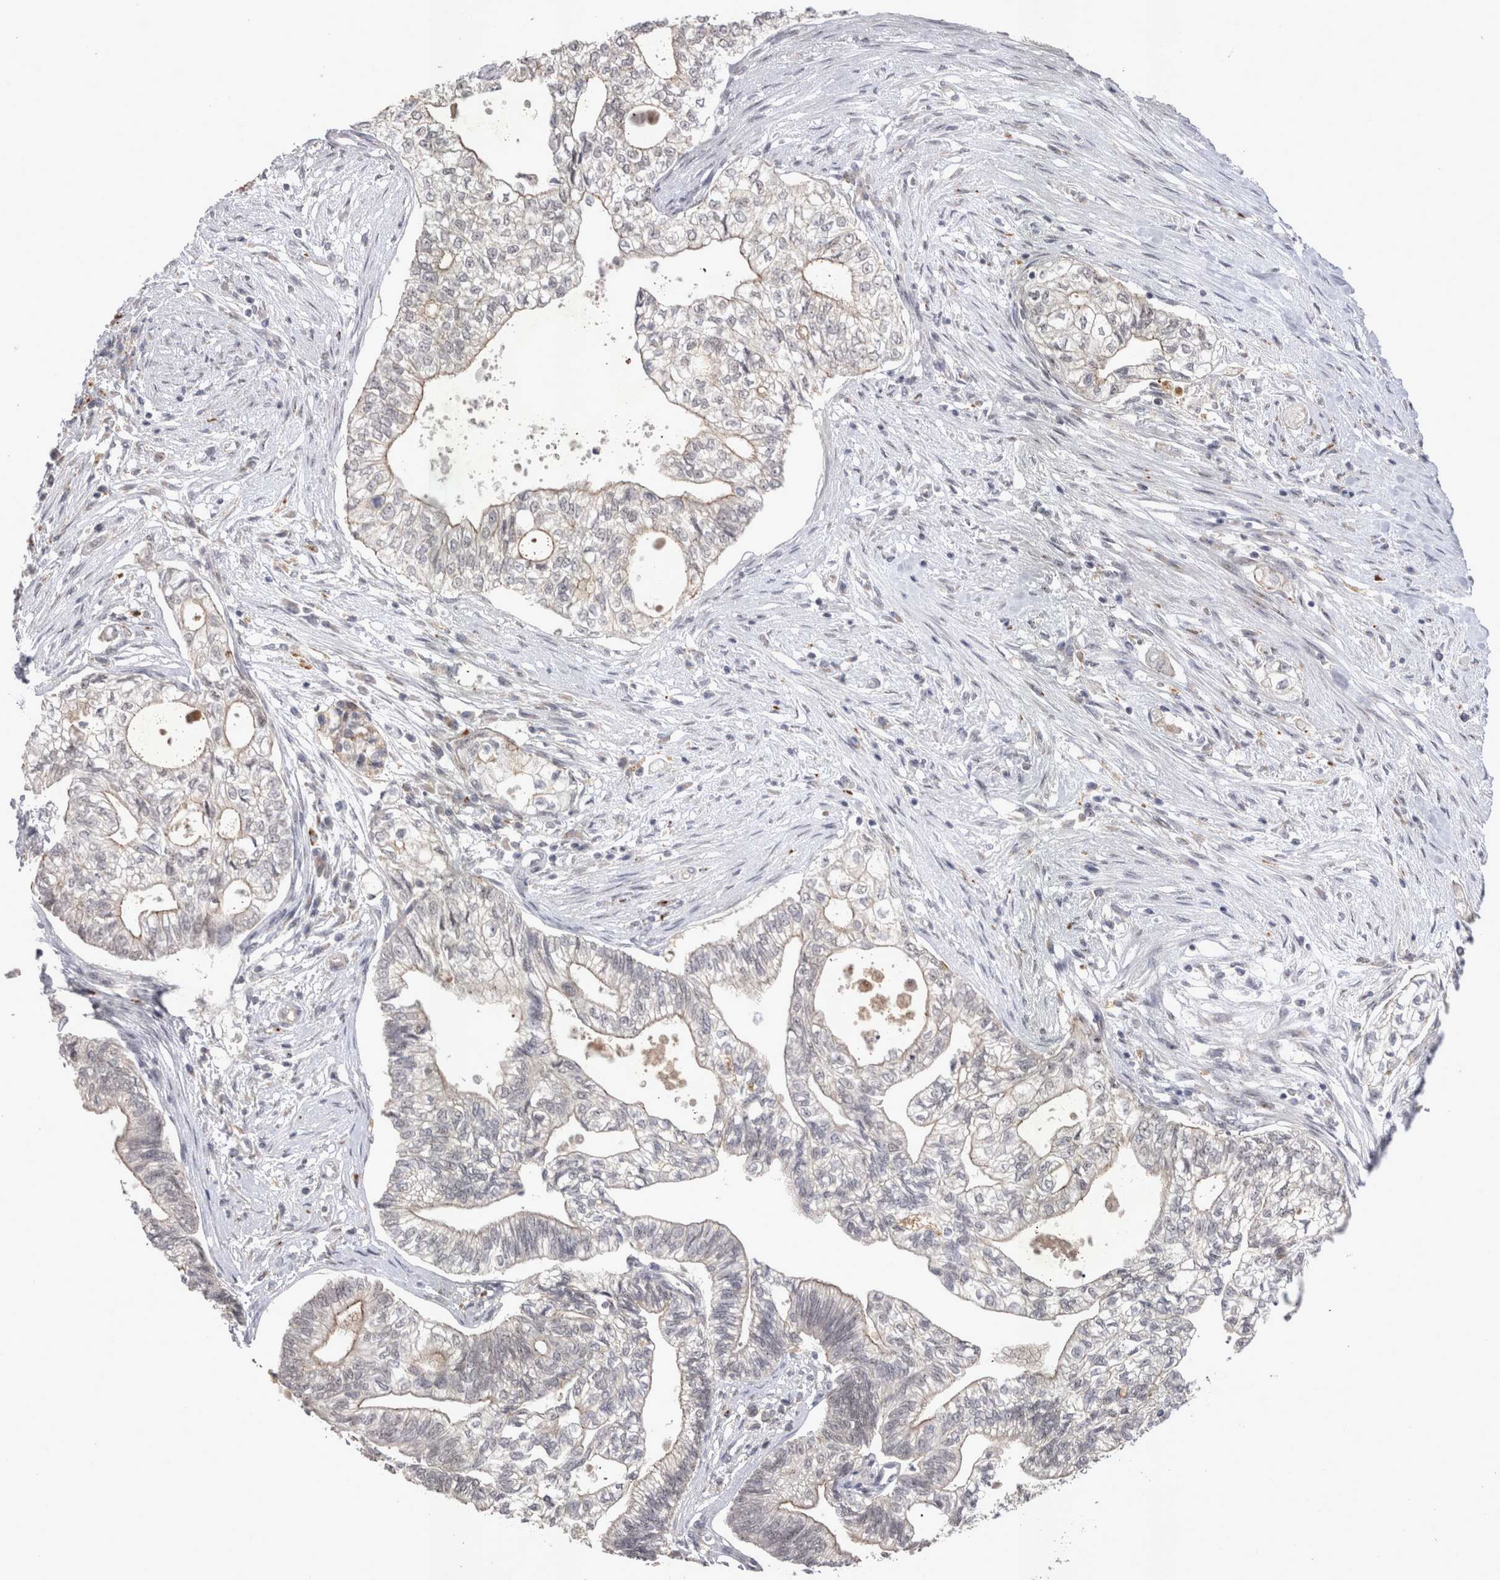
{"staining": {"intensity": "weak", "quantity": "<25%", "location": "cytoplasmic/membranous"}, "tissue": "pancreatic cancer", "cell_type": "Tumor cells", "image_type": "cancer", "snomed": [{"axis": "morphology", "description": "Adenocarcinoma, NOS"}, {"axis": "topography", "description": "Pancreas"}], "caption": "Immunohistochemistry (IHC) micrograph of neoplastic tissue: human adenocarcinoma (pancreatic) stained with DAB displays no significant protein positivity in tumor cells.", "gene": "CTBS", "patient": {"sex": "male", "age": 72}}